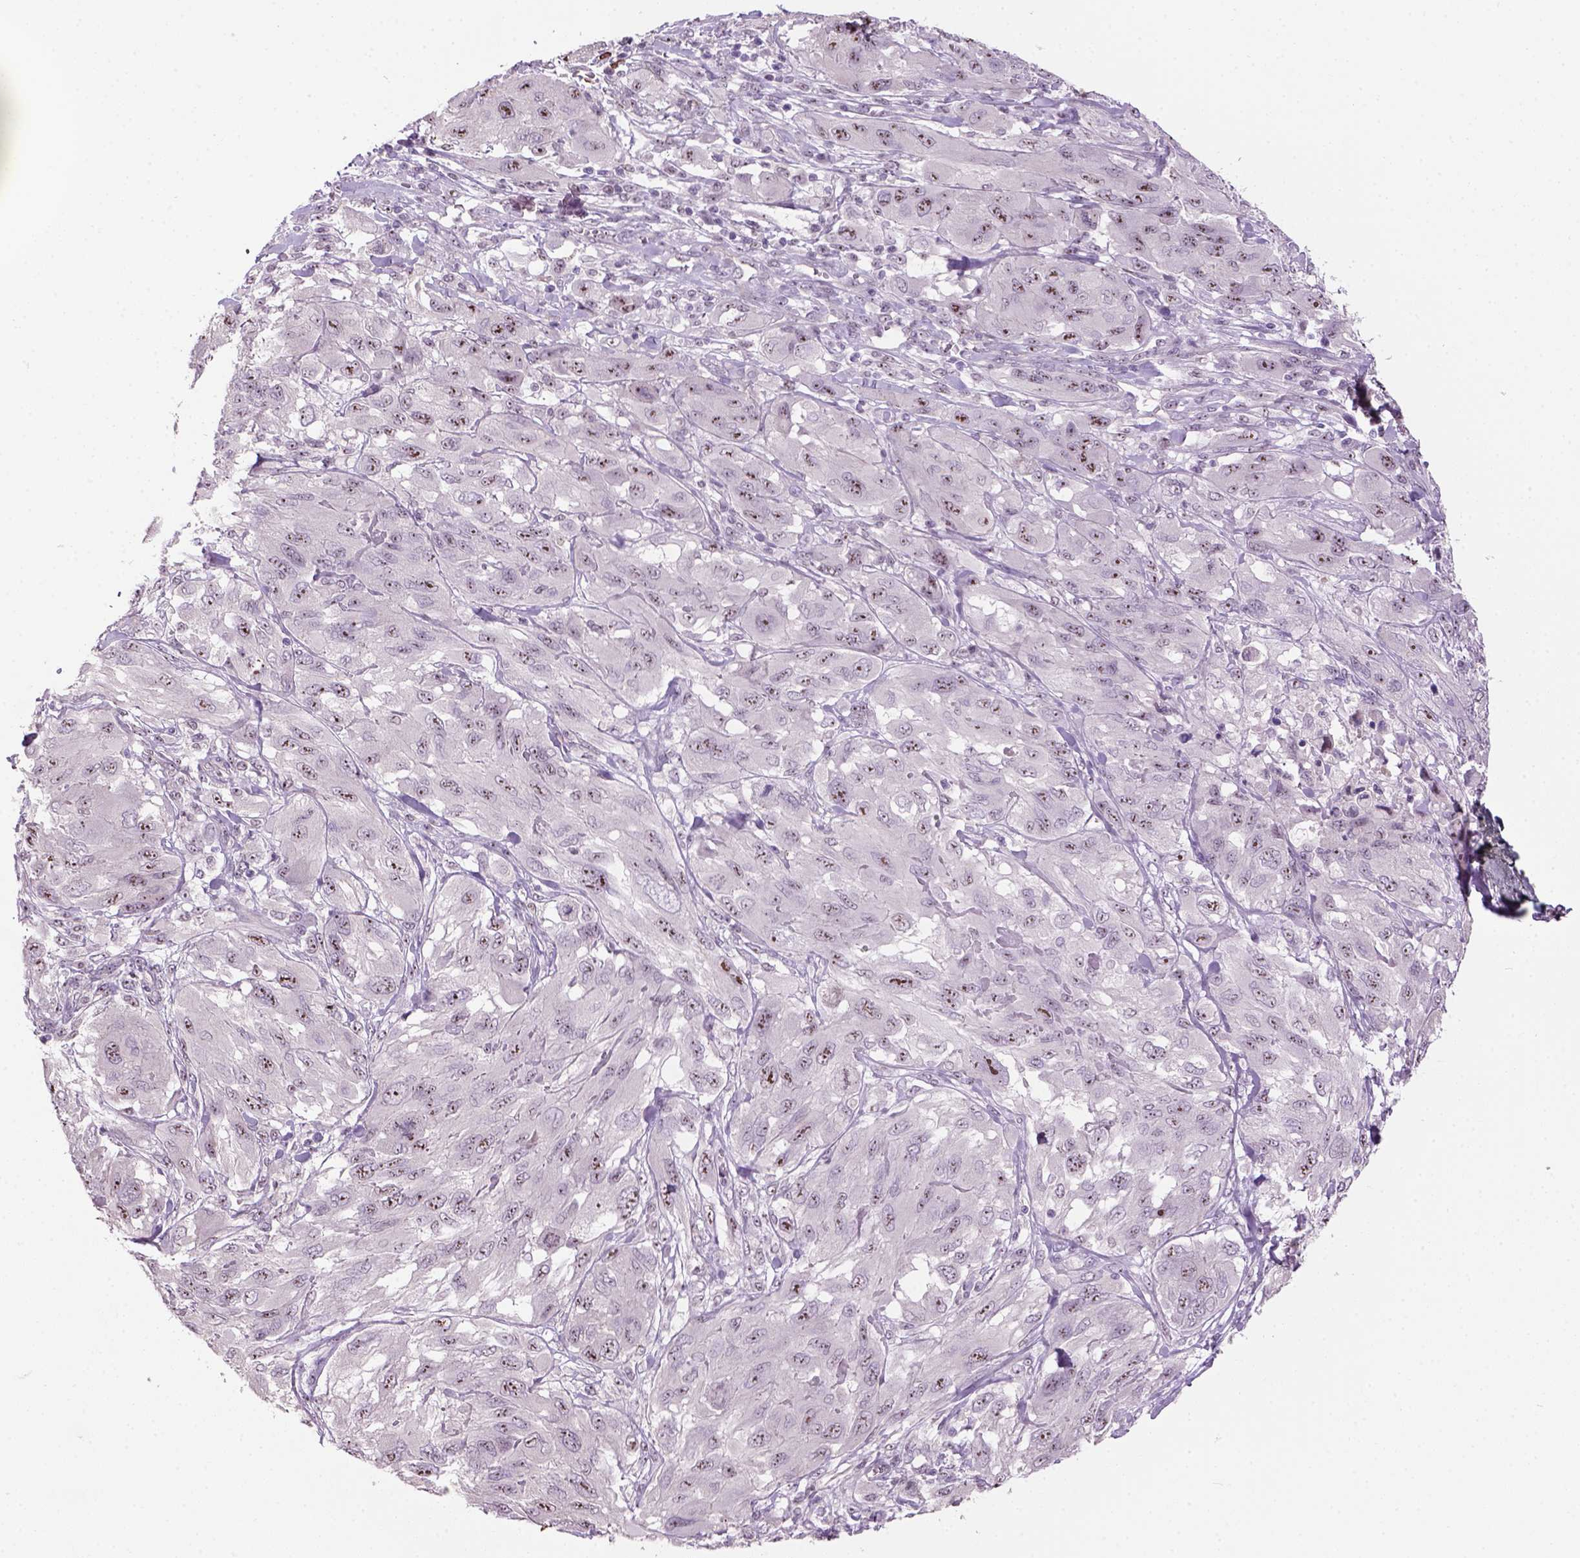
{"staining": {"intensity": "moderate", "quantity": ">75%", "location": "nuclear"}, "tissue": "melanoma", "cell_type": "Tumor cells", "image_type": "cancer", "snomed": [{"axis": "morphology", "description": "Malignant melanoma, NOS"}, {"axis": "topography", "description": "Skin"}], "caption": "Protein staining by IHC demonstrates moderate nuclear positivity in about >75% of tumor cells in malignant melanoma.", "gene": "RRS1", "patient": {"sex": "female", "age": 91}}